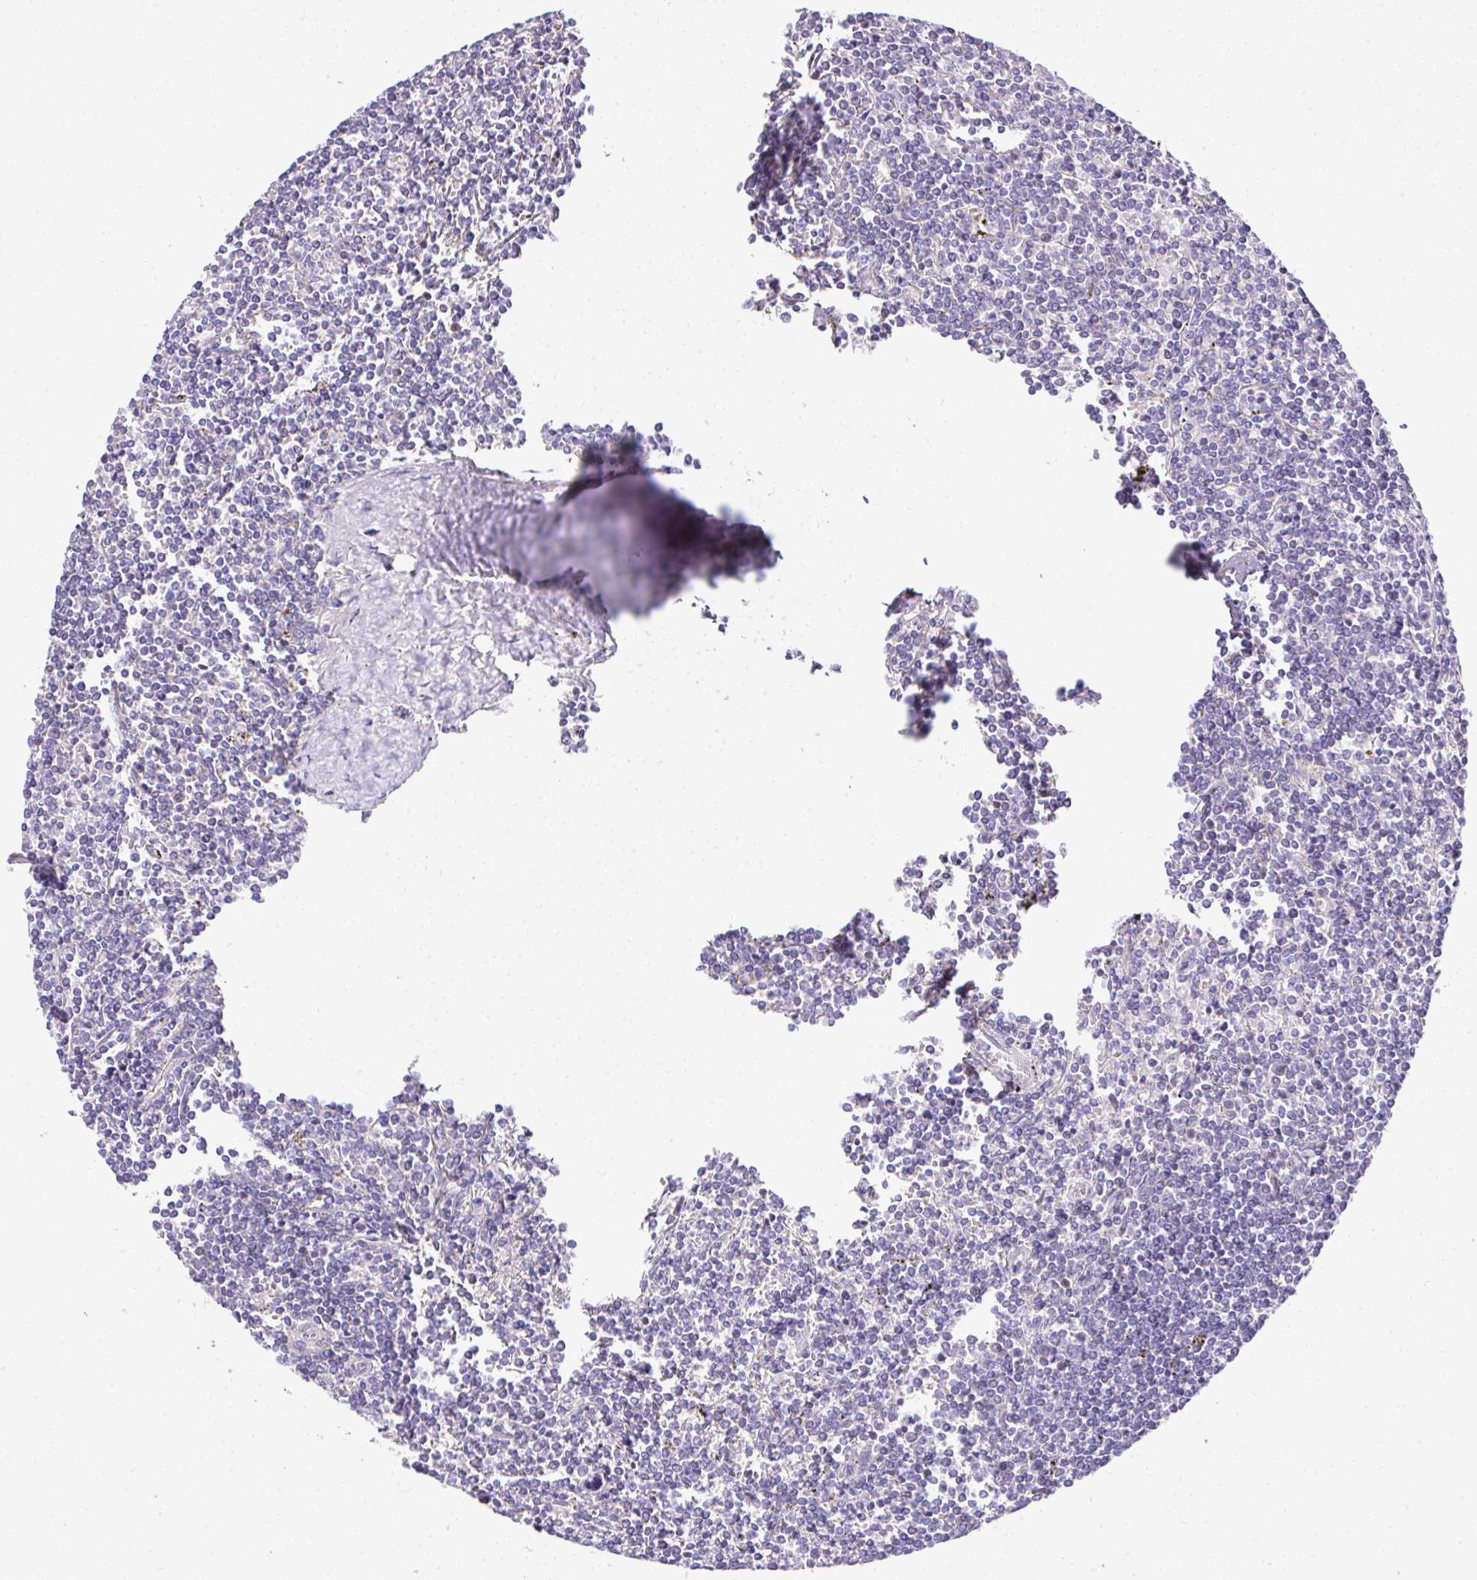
{"staining": {"intensity": "negative", "quantity": "none", "location": "none"}, "tissue": "lymphoma", "cell_type": "Tumor cells", "image_type": "cancer", "snomed": [{"axis": "morphology", "description": "Malignant lymphoma, non-Hodgkin's type, Low grade"}, {"axis": "topography", "description": "Spleen"}], "caption": "This histopathology image is of low-grade malignant lymphoma, non-Hodgkin's type stained with immunohistochemistry (IHC) to label a protein in brown with the nuclei are counter-stained blue. There is no staining in tumor cells.", "gene": "CCDC85C", "patient": {"sex": "male", "age": 78}}